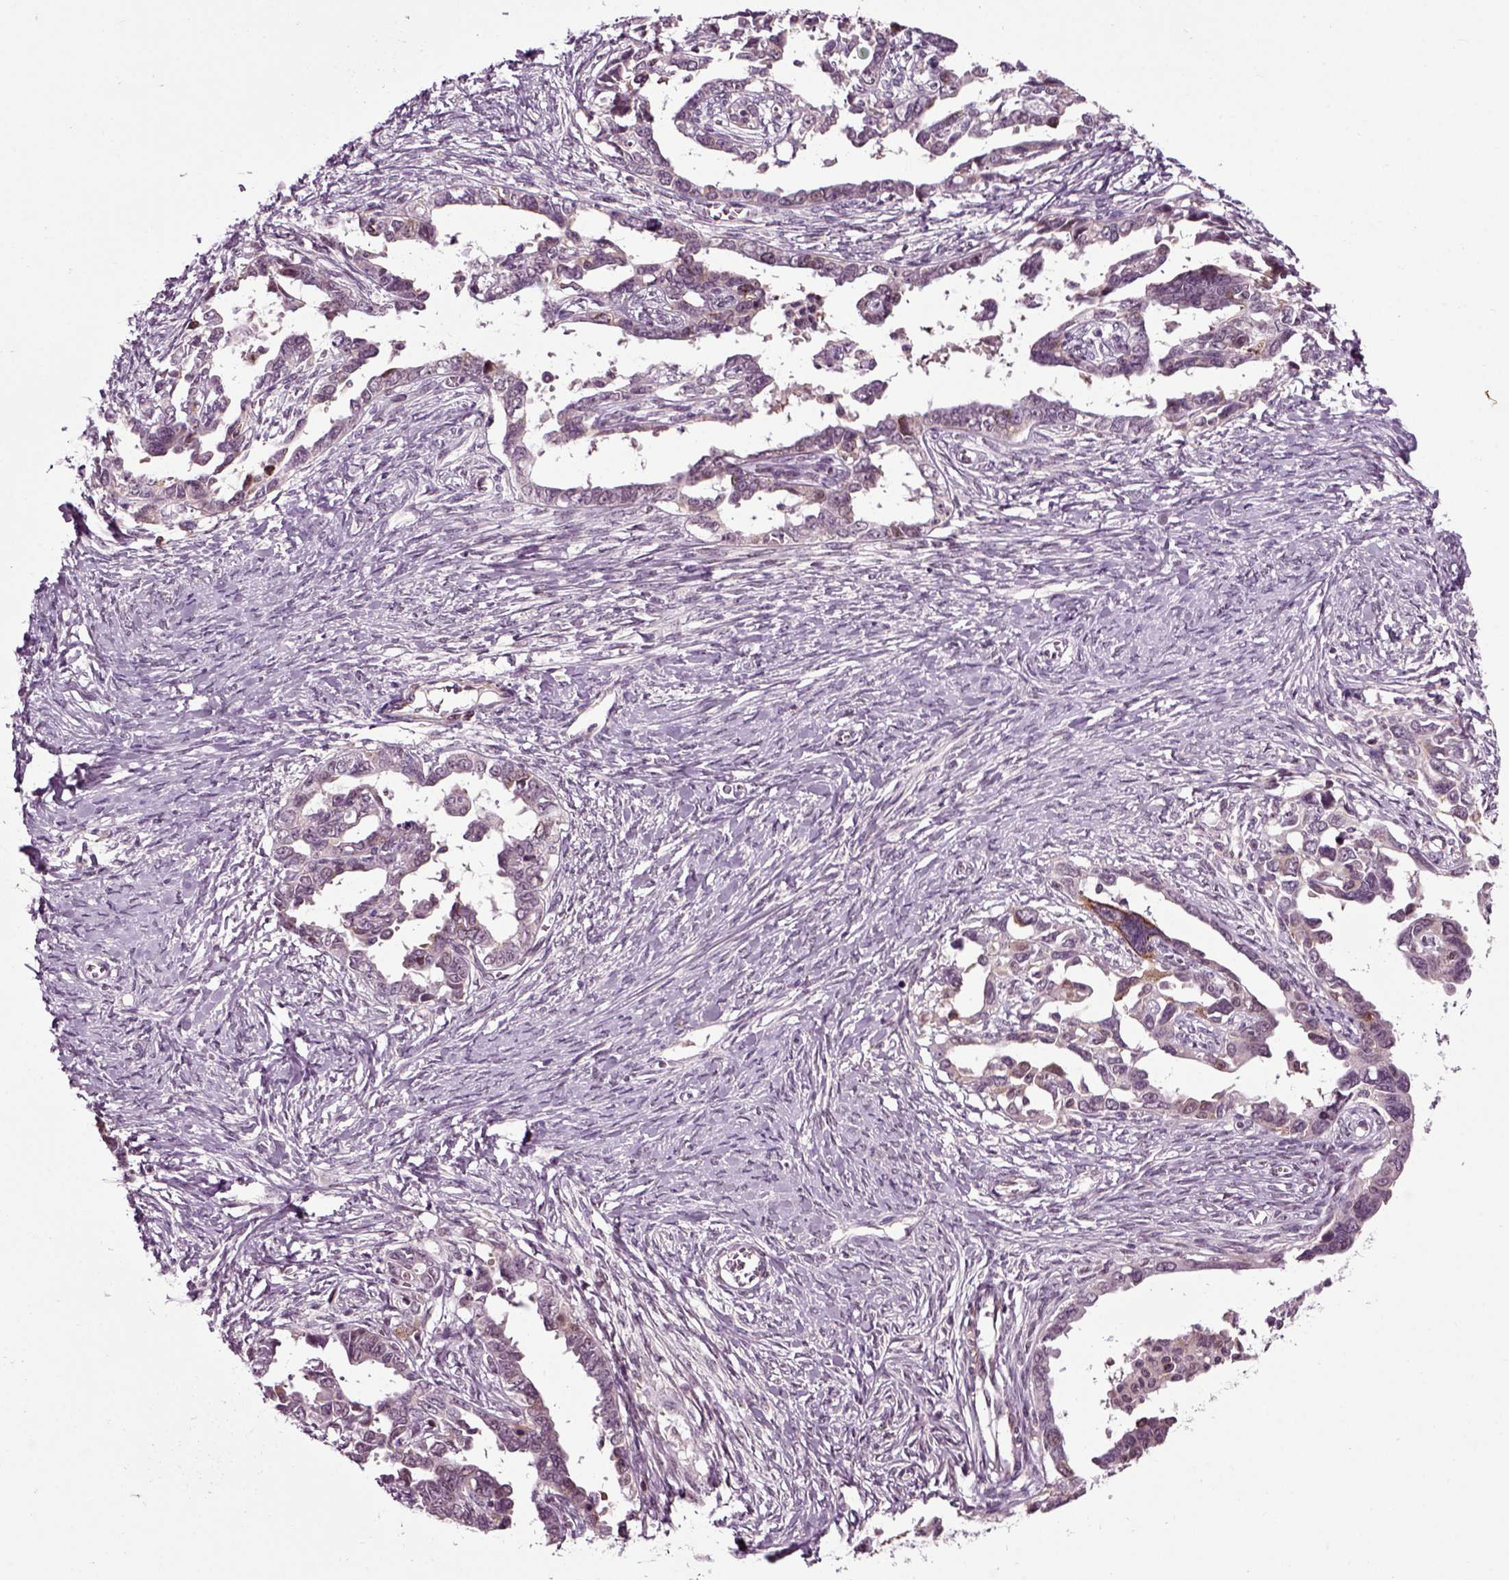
{"staining": {"intensity": "negative", "quantity": "none", "location": "none"}, "tissue": "ovarian cancer", "cell_type": "Tumor cells", "image_type": "cancer", "snomed": [{"axis": "morphology", "description": "Cystadenocarcinoma, serous, NOS"}, {"axis": "topography", "description": "Ovary"}], "caption": "This is a histopathology image of immunohistochemistry (IHC) staining of ovarian cancer (serous cystadenocarcinoma), which shows no expression in tumor cells.", "gene": "KNSTRN", "patient": {"sex": "female", "age": 69}}